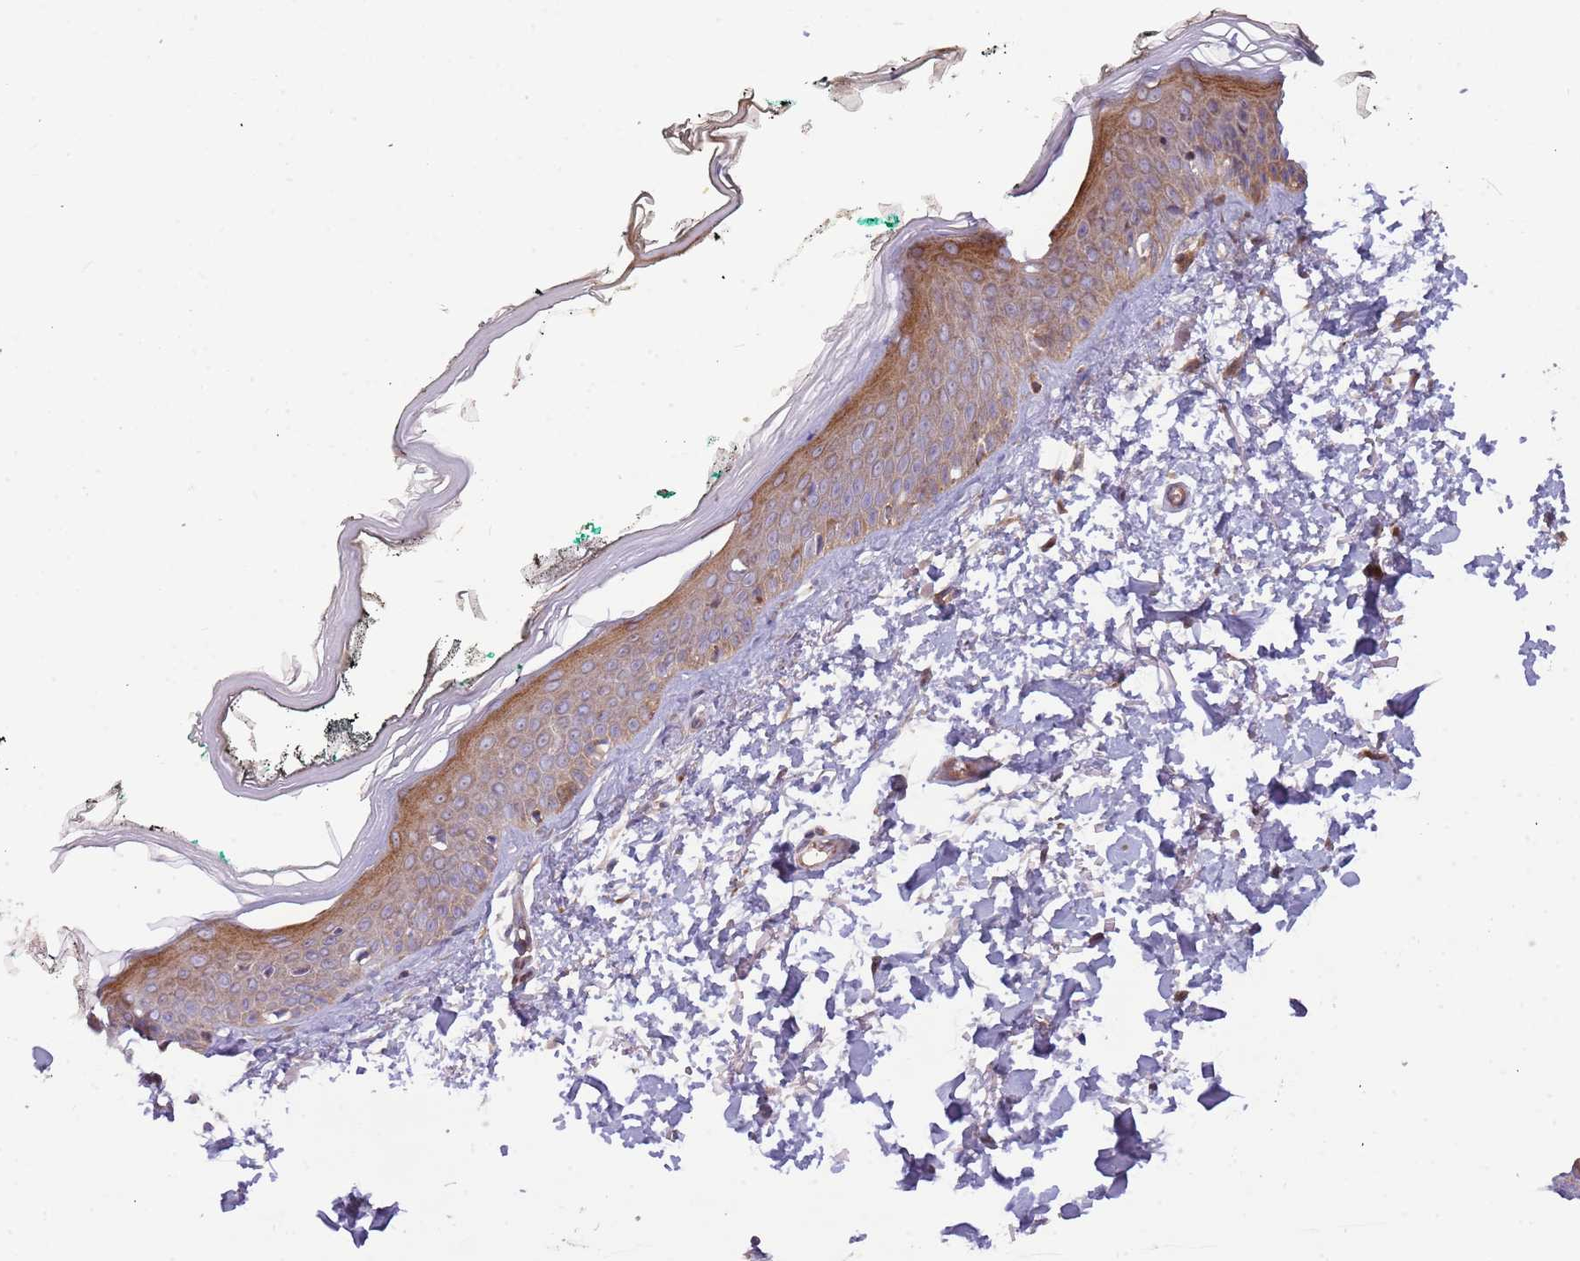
{"staining": {"intensity": "moderate", "quantity": "<25%", "location": "cytoplasmic/membranous"}, "tissue": "skin", "cell_type": "Fibroblasts", "image_type": "normal", "snomed": [{"axis": "morphology", "description": "Normal tissue, NOS"}, {"axis": "topography", "description": "Skin"}], "caption": "Immunohistochemical staining of normal human skin exhibits low levels of moderate cytoplasmic/membranous positivity in approximately <25% of fibroblasts. The protein is shown in brown color, while the nuclei are stained blue.", "gene": "TRAPPC6B", "patient": {"sex": "male", "age": 62}}